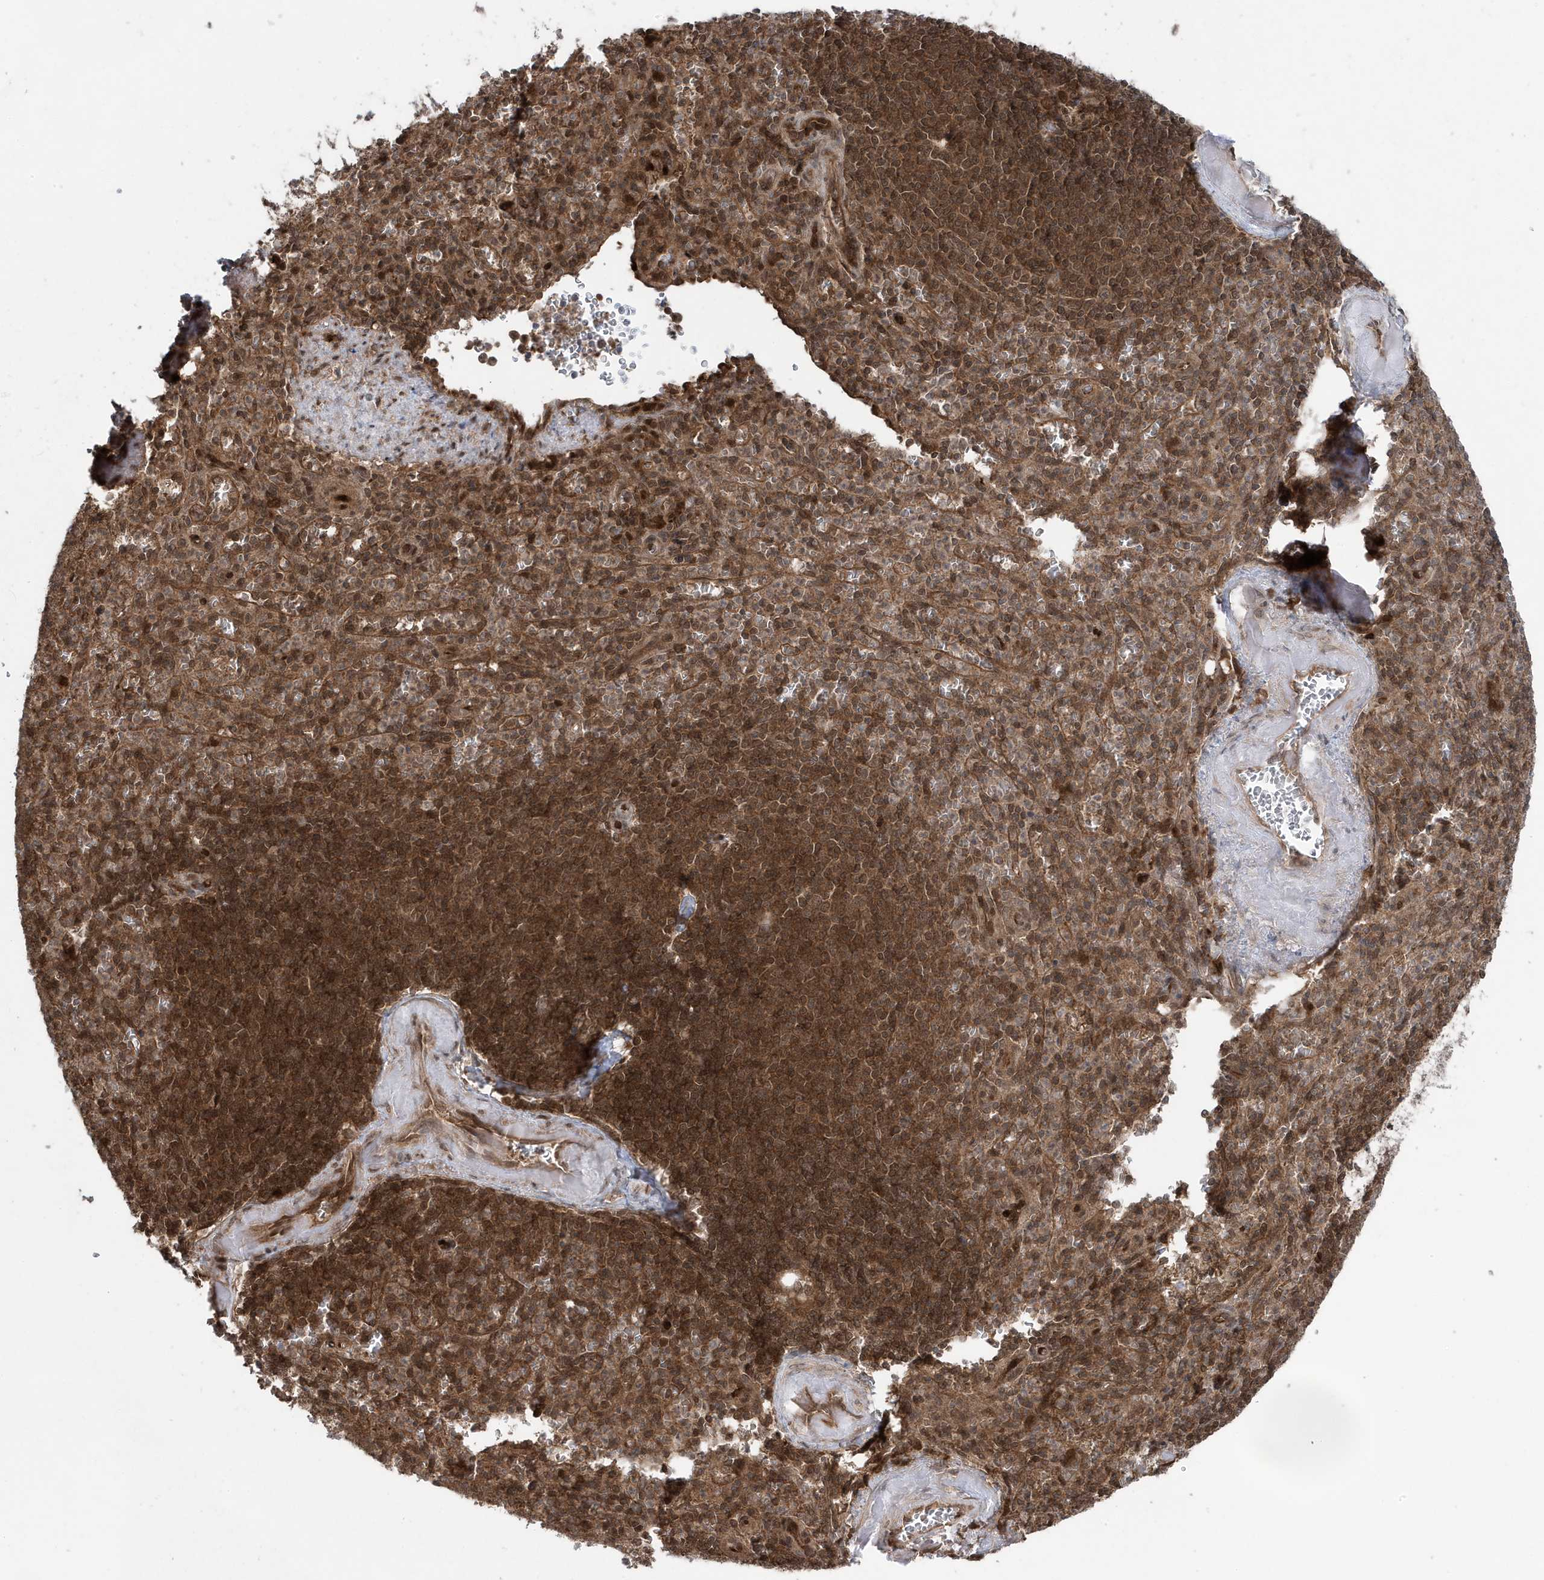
{"staining": {"intensity": "moderate", "quantity": ">75%", "location": "cytoplasmic/membranous,nuclear"}, "tissue": "spleen", "cell_type": "Cells in red pulp", "image_type": "normal", "snomed": [{"axis": "morphology", "description": "Normal tissue, NOS"}, {"axis": "topography", "description": "Spleen"}], "caption": "IHC histopathology image of normal spleen: human spleen stained using immunohistochemistry (IHC) displays medium levels of moderate protein expression localized specifically in the cytoplasmic/membranous,nuclear of cells in red pulp, appearing as a cytoplasmic/membranous,nuclear brown color.", "gene": "MAPK1IP1L", "patient": {"sex": "female", "age": 74}}